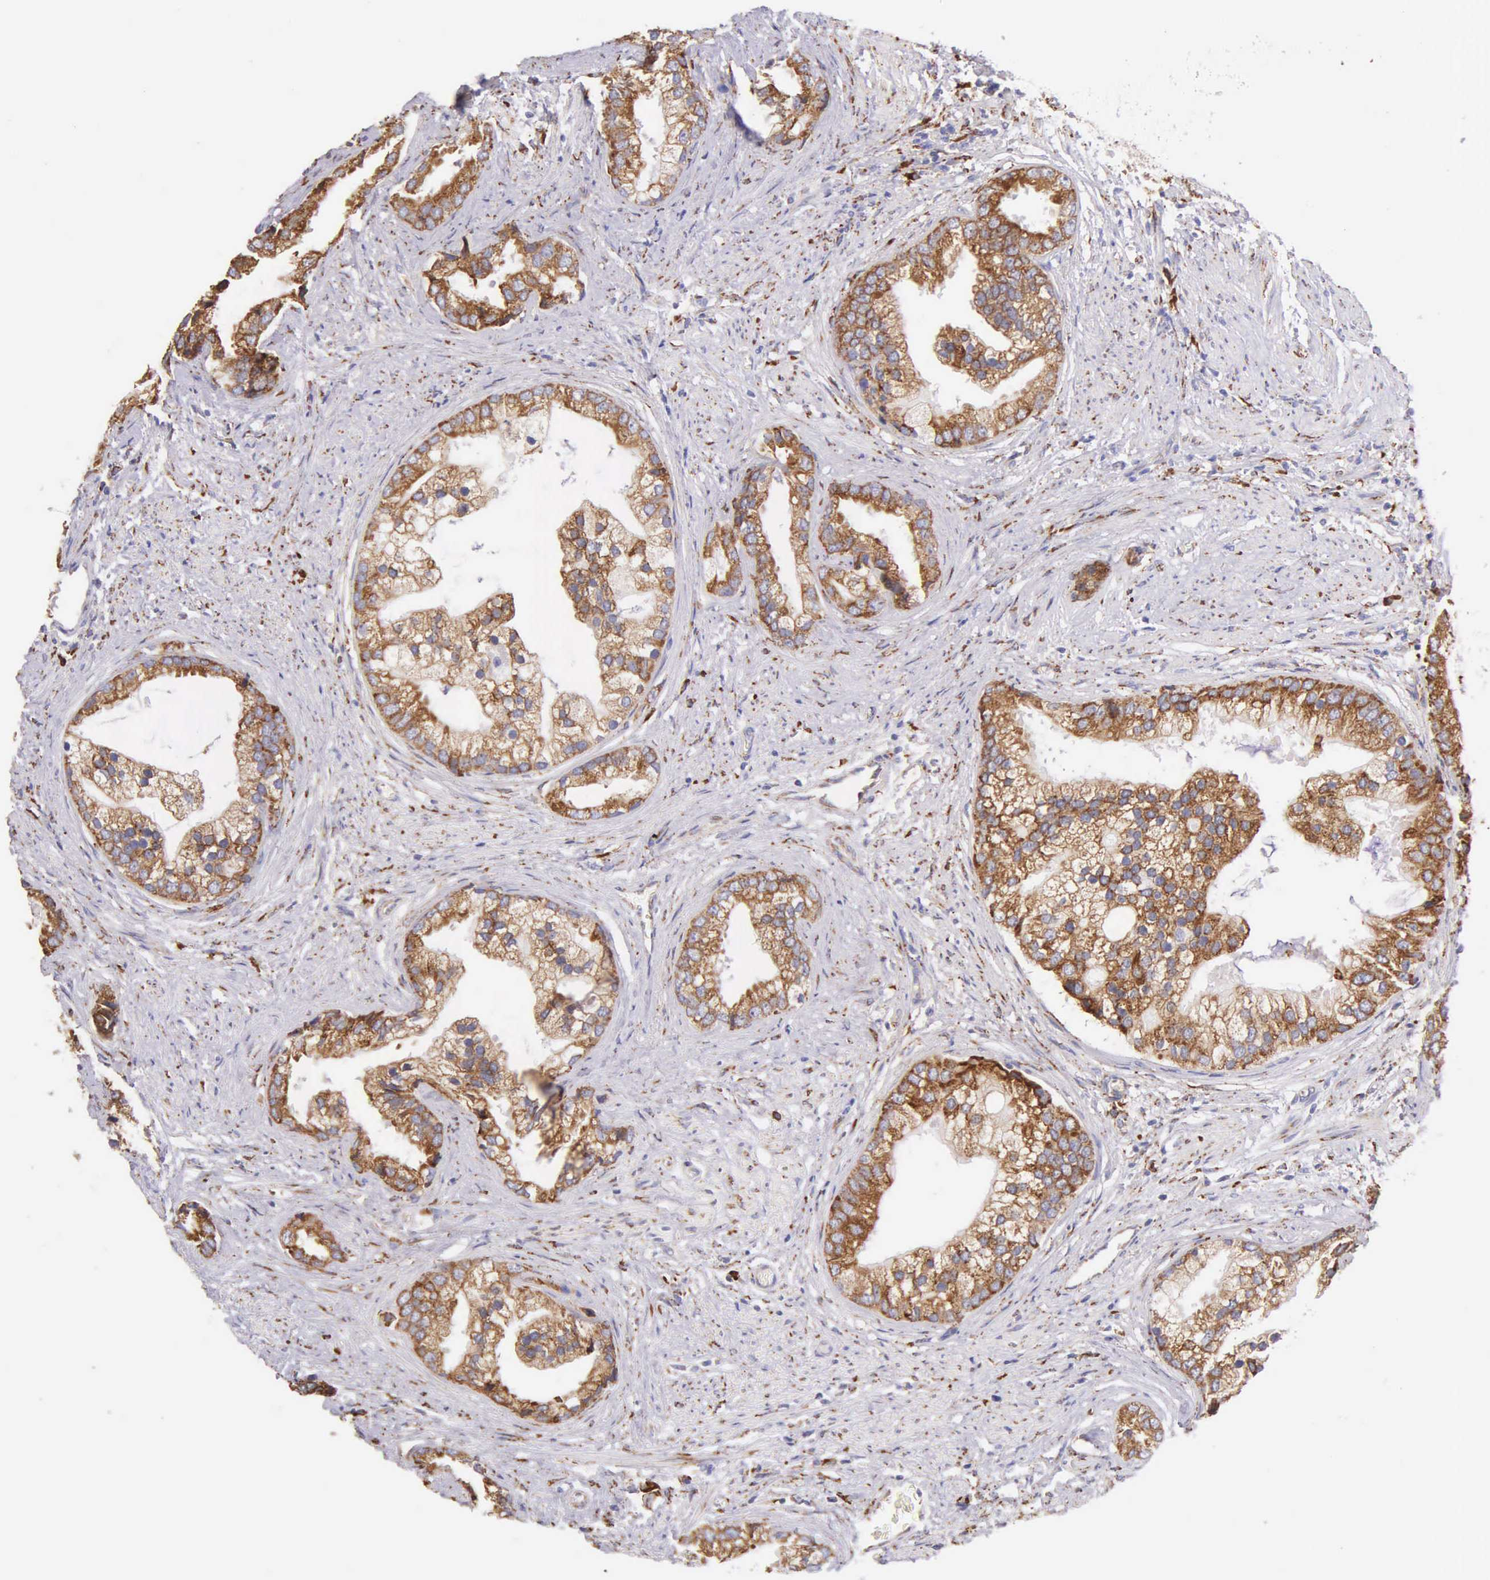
{"staining": {"intensity": "moderate", "quantity": ">75%", "location": "cytoplasmic/membranous"}, "tissue": "prostate cancer", "cell_type": "Tumor cells", "image_type": "cancer", "snomed": [{"axis": "morphology", "description": "Adenocarcinoma, Medium grade"}, {"axis": "topography", "description": "Prostate"}], "caption": "Immunohistochemical staining of human medium-grade adenocarcinoma (prostate) reveals medium levels of moderate cytoplasmic/membranous positivity in approximately >75% of tumor cells. The staining was performed using DAB (3,3'-diaminobenzidine), with brown indicating positive protein expression. Nuclei are stained blue with hematoxylin.", "gene": "CKAP4", "patient": {"sex": "male", "age": 65}}